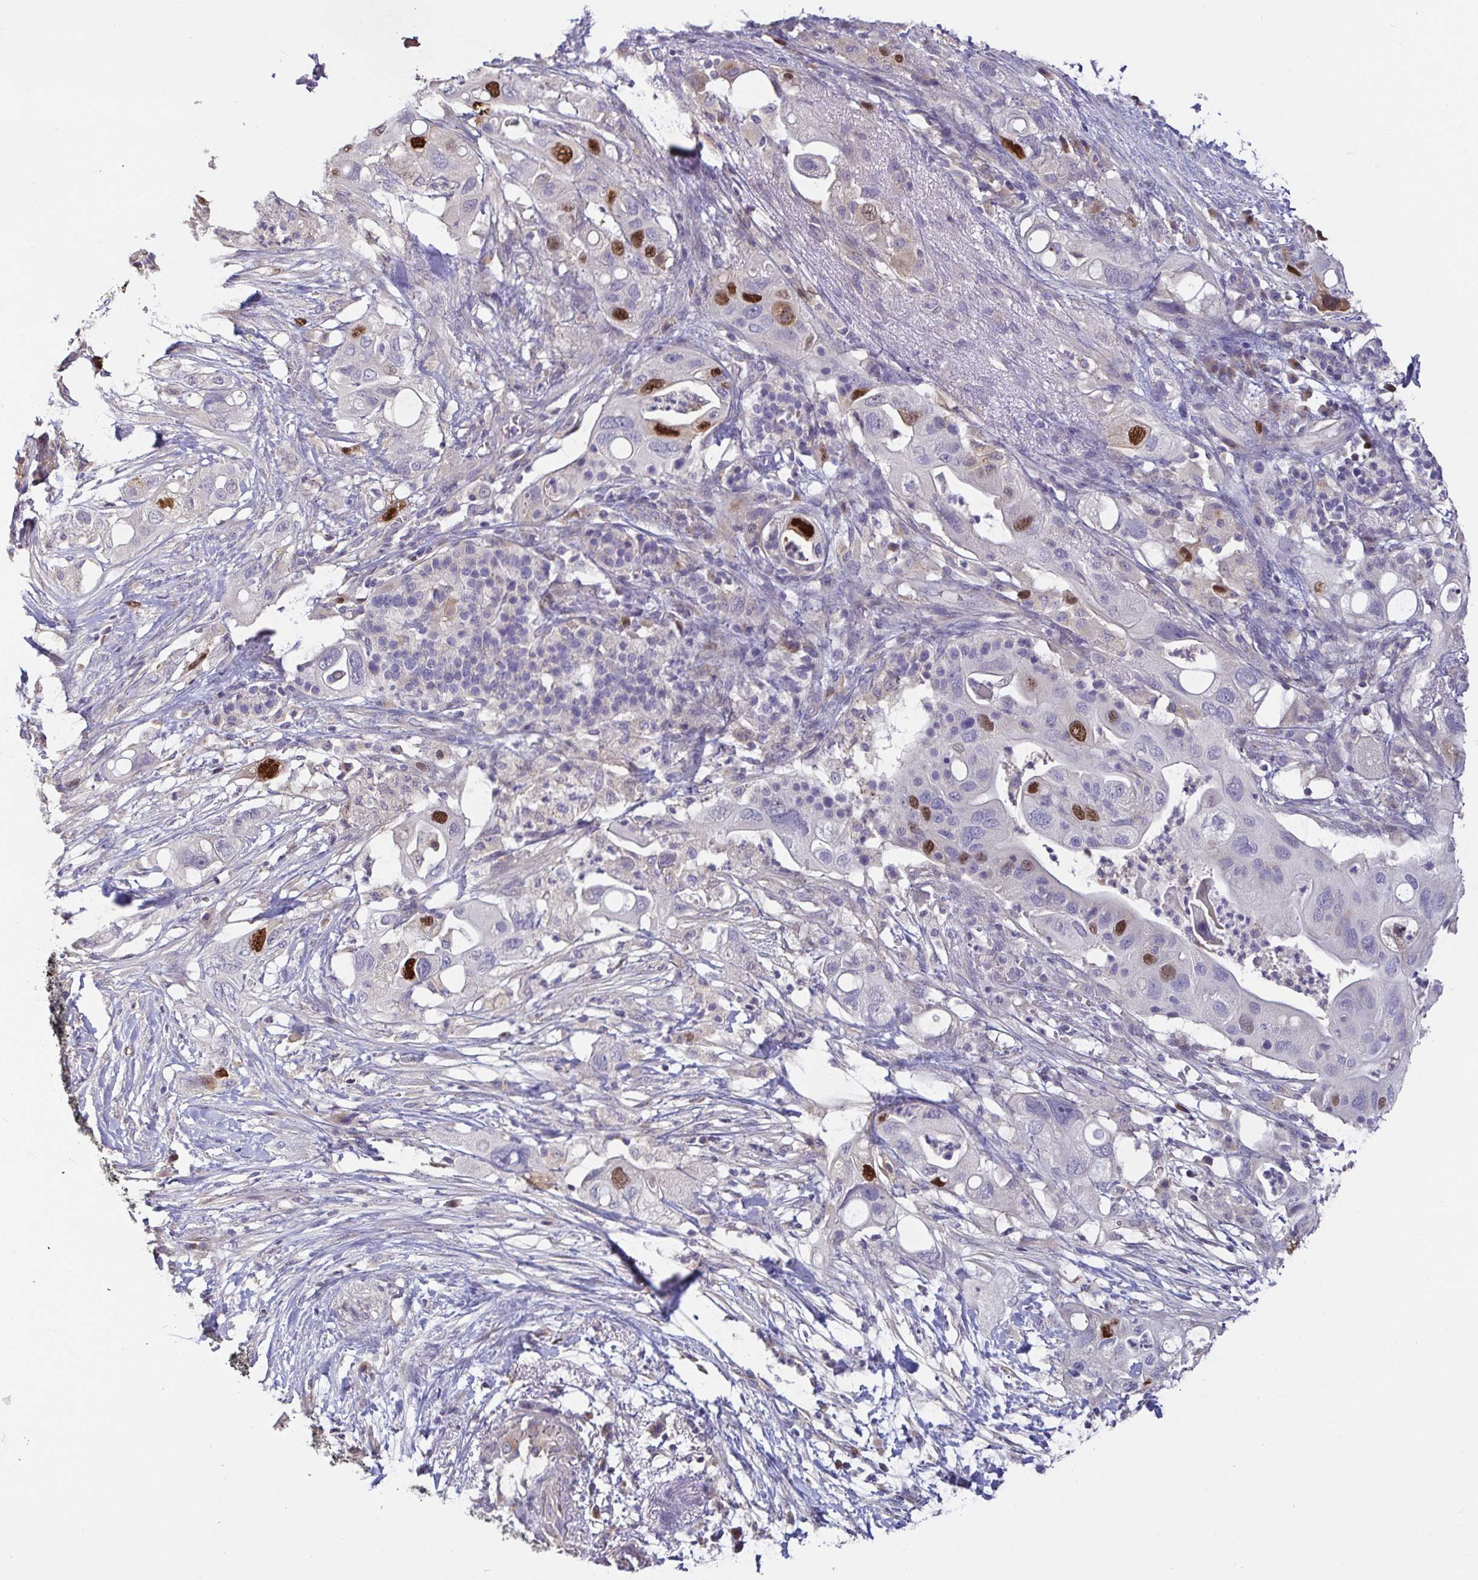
{"staining": {"intensity": "strong", "quantity": "<25%", "location": "nuclear"}, "tissue": "pancreatic cancer", "cell_type": "Tumor cells", "image_type": "cancer", "snomed": [{"axis": "morphology", "description": "Adenocarcinoma, NOS"}, {"axis": "topography", "description": "Pancreas"}], "caption": "A brown stain labels strong nuclear positivity of a protein in adenocarcinoma (pancreatic) tumor cells. The protein is shown in brown color, while the nuclei are stained blue.", "gene": "ANLN", "patient": {"sex": "female", "age": 72}}